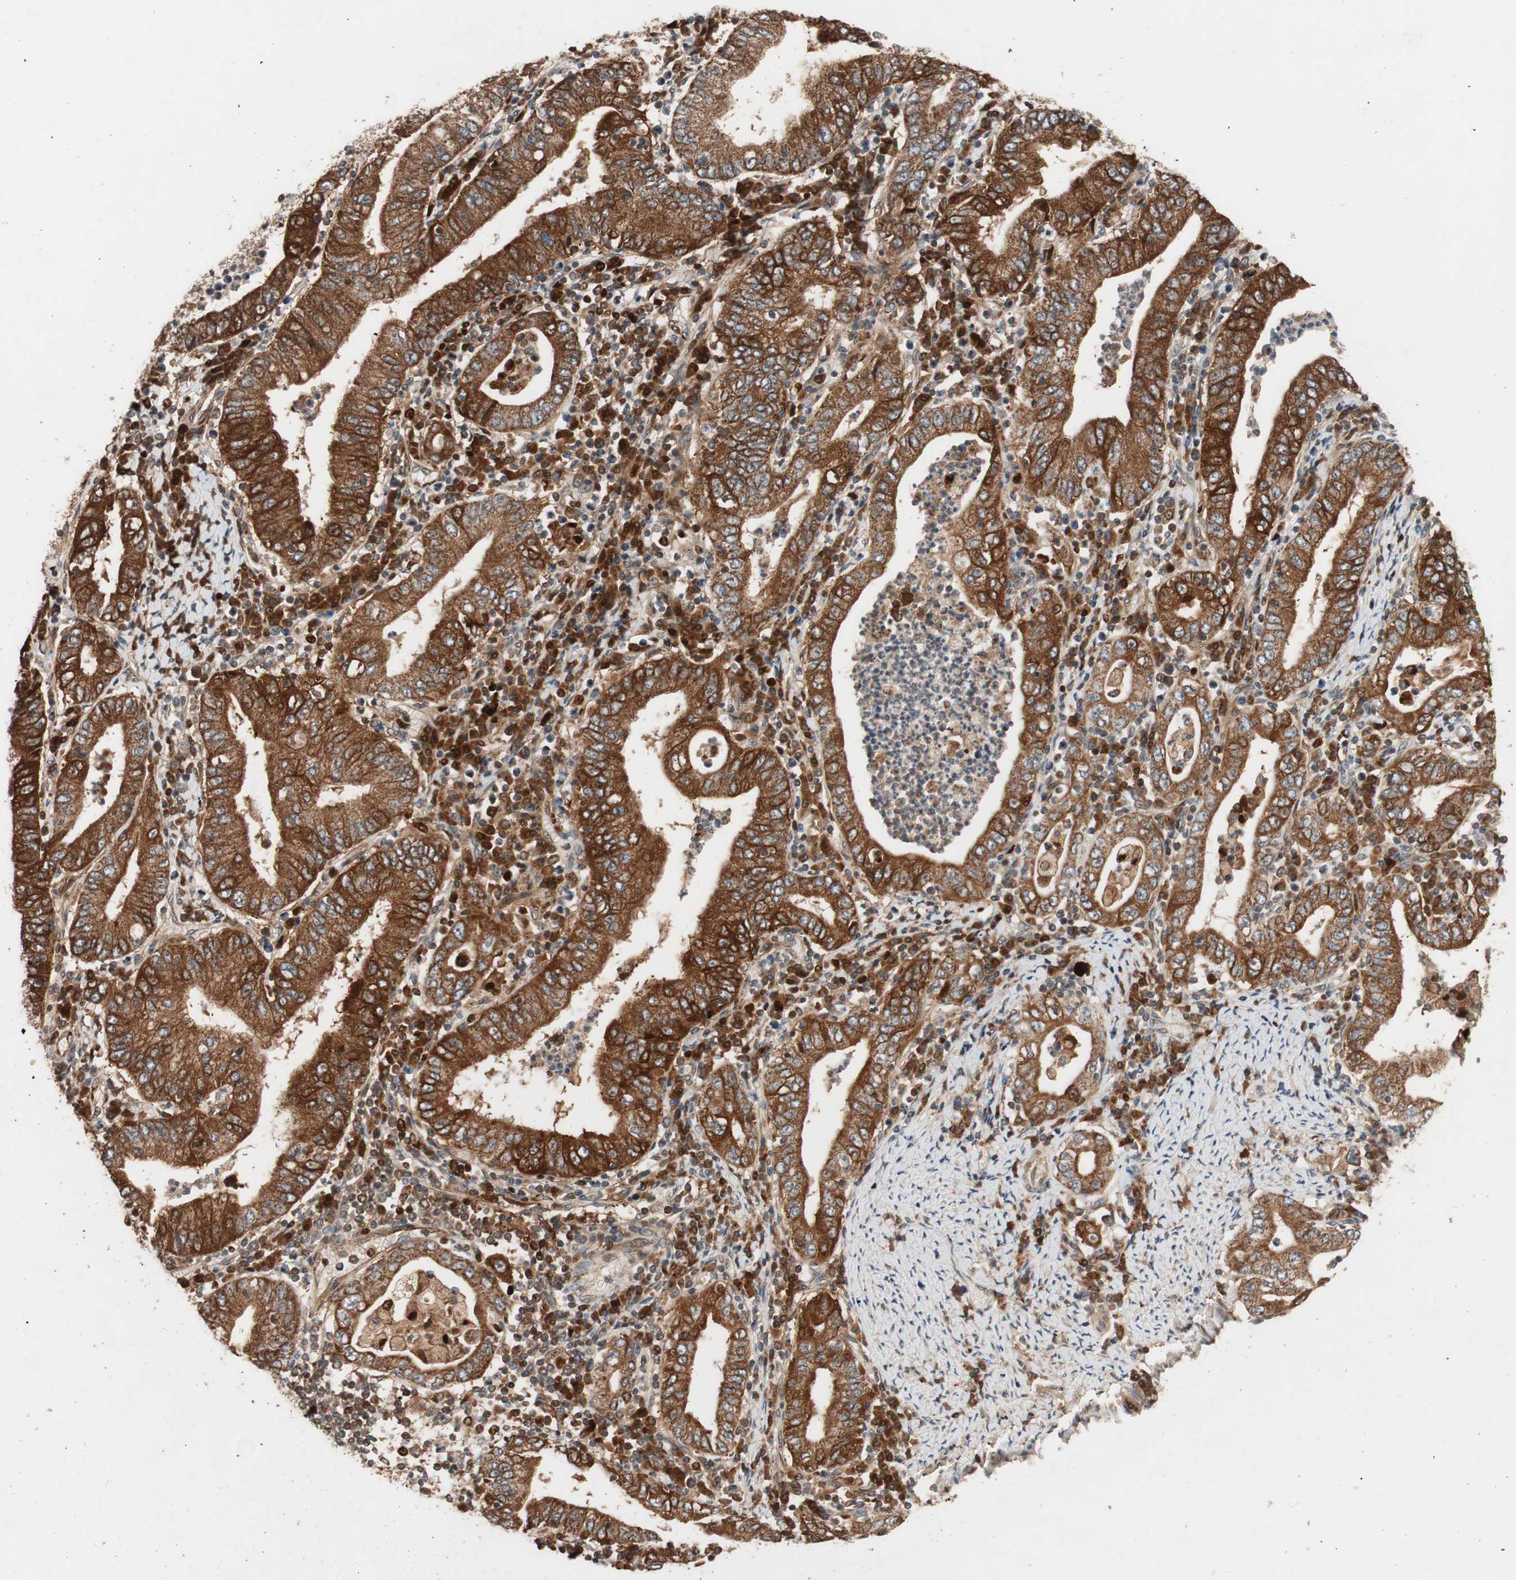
{"staining": {"intensity": "strong", "quantity": ">75%", "location": "cytoplasmic/membranous"}, "tissue": "stomach cancer", "cell_type": "Tumor cells", "image_type": "cancer", "snomed": [{"axis": "morphology", "description": "Normal tissue, NOS"}, {"axis": "morphology", "description": "Adenocarcinoma, NOS"}, {"axis": "topography", "description": "Esophagus"}, {"axis": "topography", "description": "Stomach, upper"}, {"axis": "topography", "description": "Peripheral nerve tissue"}], "caption": "IHC of human stomach cancer exhibits high levels of strong cytoplasmic/membranous positivity in approximately >75% of tumor cells. The staining was performed using DAB (3,3'-diaminobenzidine), with brown indicating positive protein expression. Nuclei are stained blue with hematoxylin.", "gene": "NF2", "patient": {"sex": "male", "age": 62}}